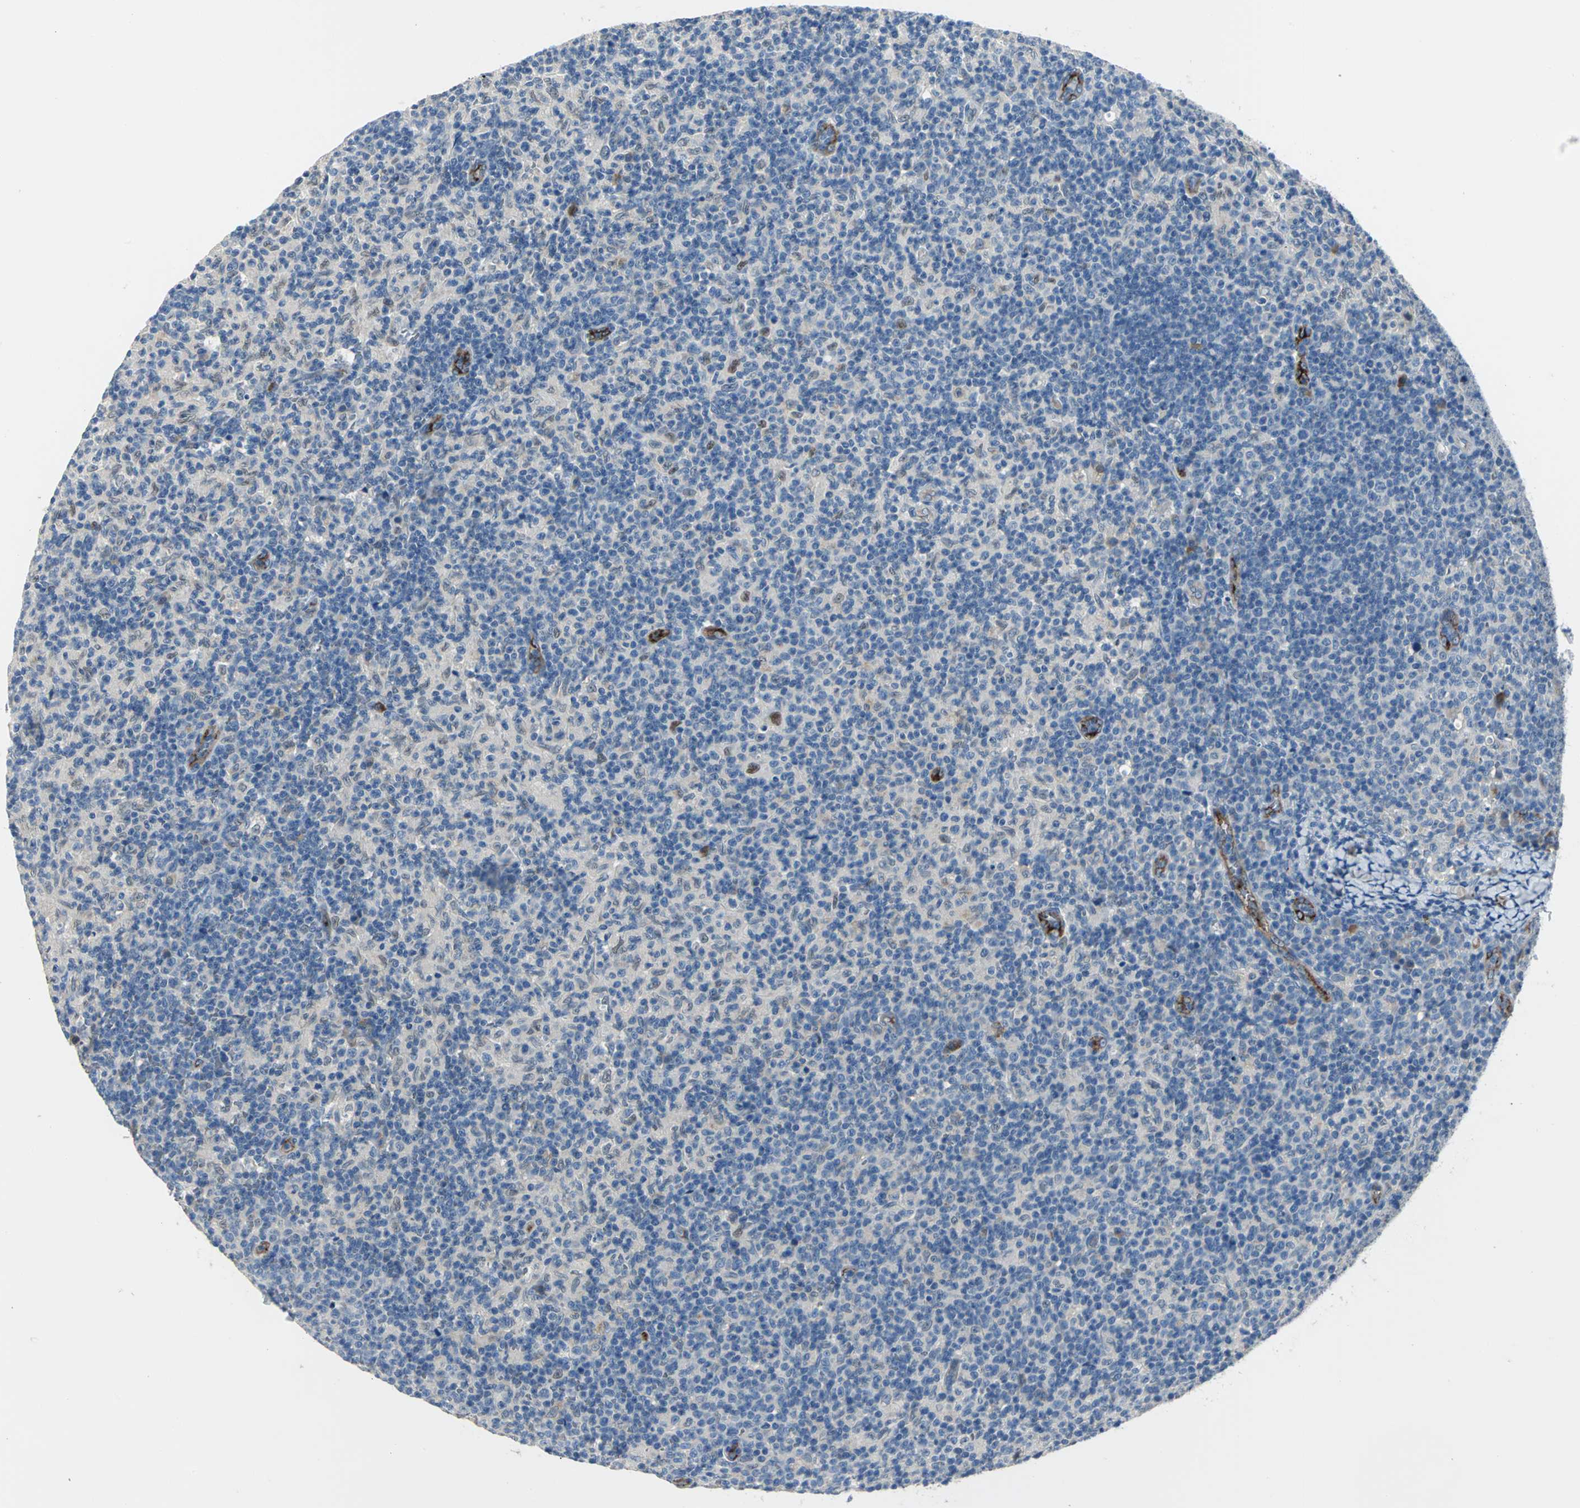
{"staining": {"intensity": "negative", "quantity": "none", "location": "none"}, "tissue": "lymph node", "cell_type": "Germinal center cells", "image_type": "normal", "snomed": [{"axis": "morphology", "description": "Normal tissue, NOS"}, {"axis": "morphology", "description": "Inflammation, NOS"}, {"axis": "topography", "description": "Lymph node"}], "caption": "High power microscopy micrograph of an IHC micrograph of normal lymph node, revealing no significant staining in germinal center cells. The staining is performed using DAB (3,3'-diaminobenzidine) brown chromogen with nuclei counter-stained in using hematoxylin.", "gene": "SELP", "patient": {"sex": "male", "age": 55}}